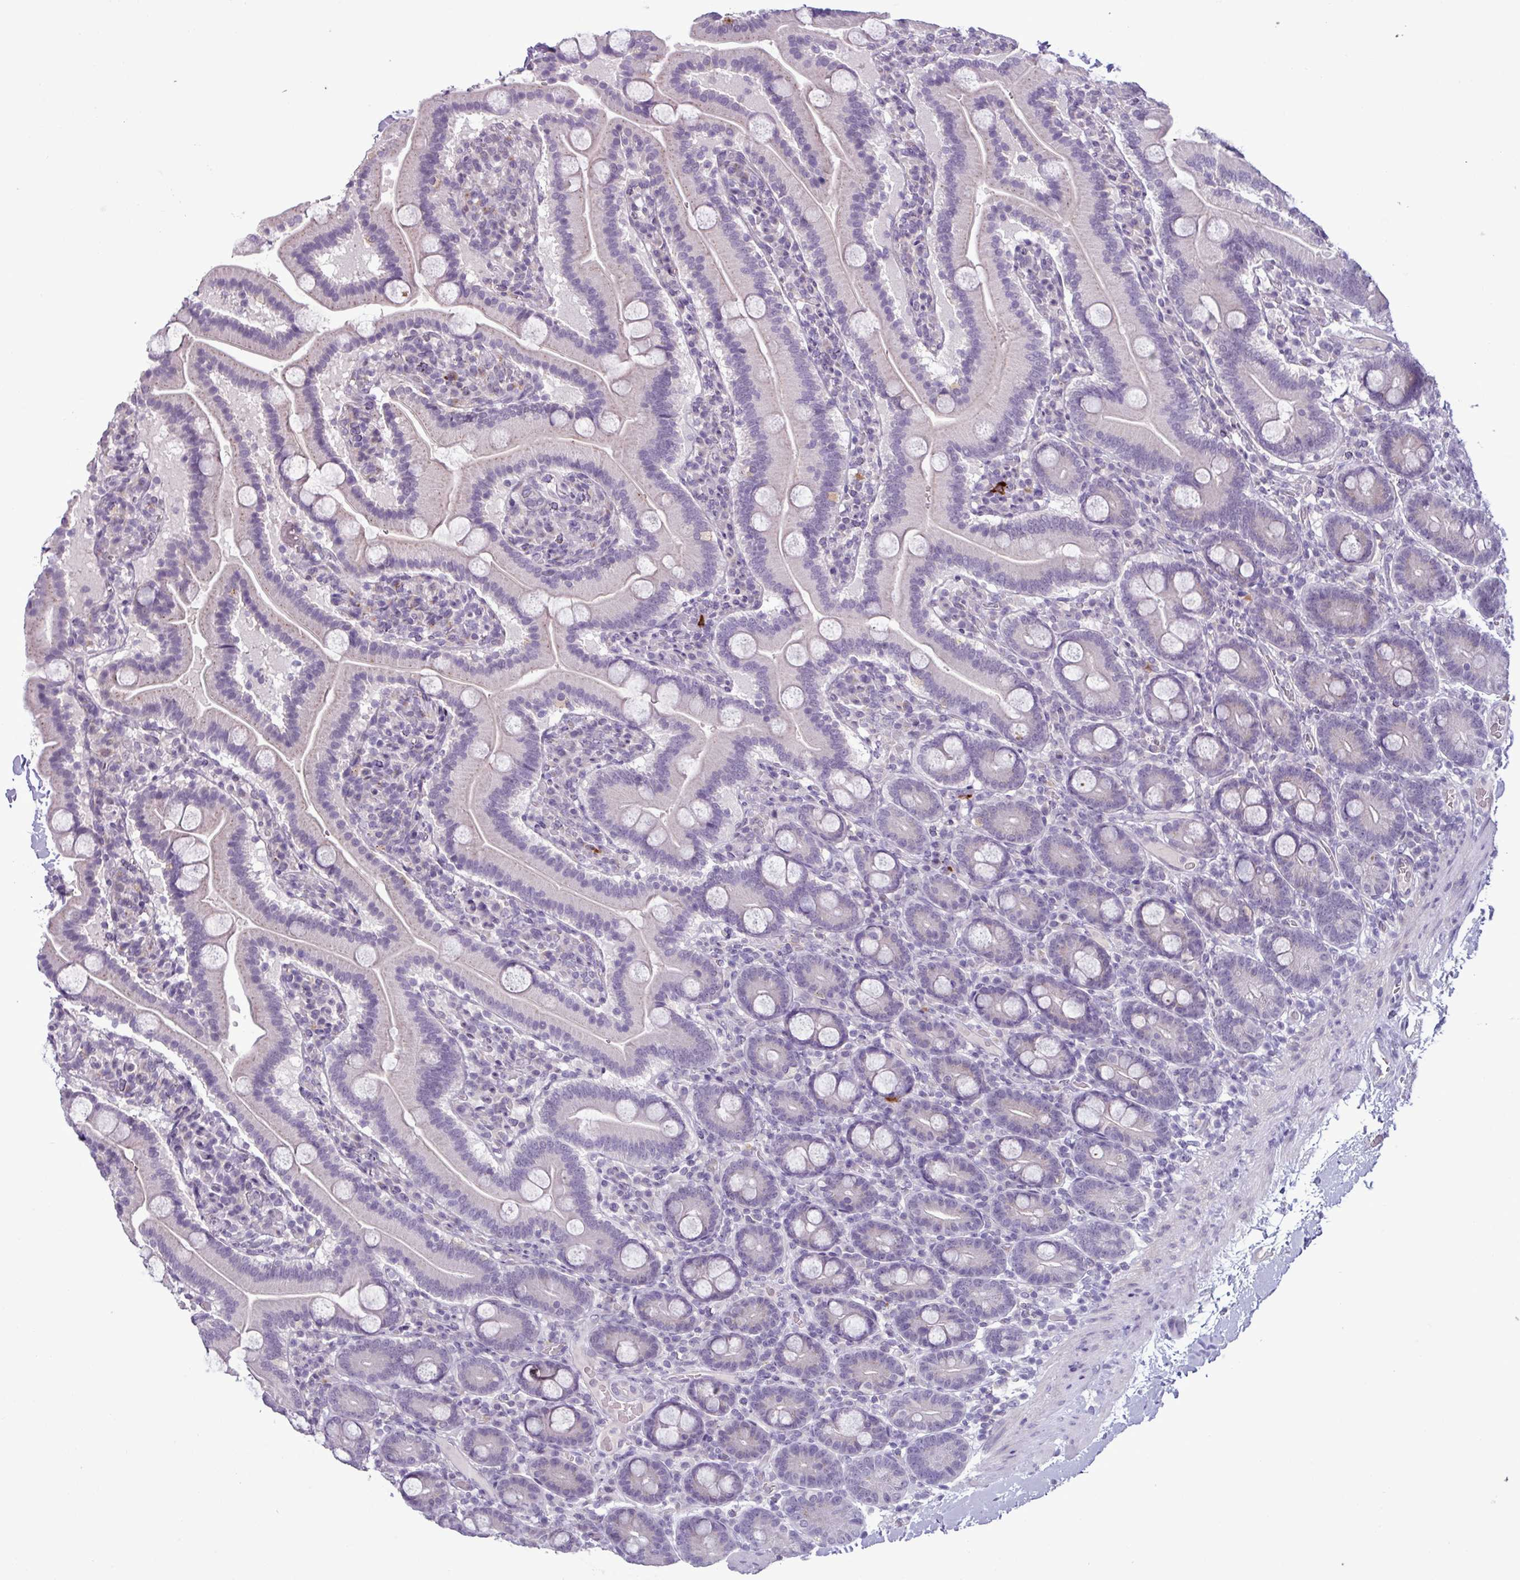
{"staining": {"intensity": "negative", "quantity": "none", "location": "none"}, "tissue": "duodenum", "cell_type": "Glandular cells", "image_type": "normal", "snomed": [{"axis": "morphology", "description": "Normal tissue, NOS"}, {"axis": "topography", "description": "Duodenum"}], "caption": "This is an IHC photomicrograph of normal duodenum. There is no expression in glandular cells.", "gene": "C9orf24", "patient": {"sex": "male", "age": 55}}